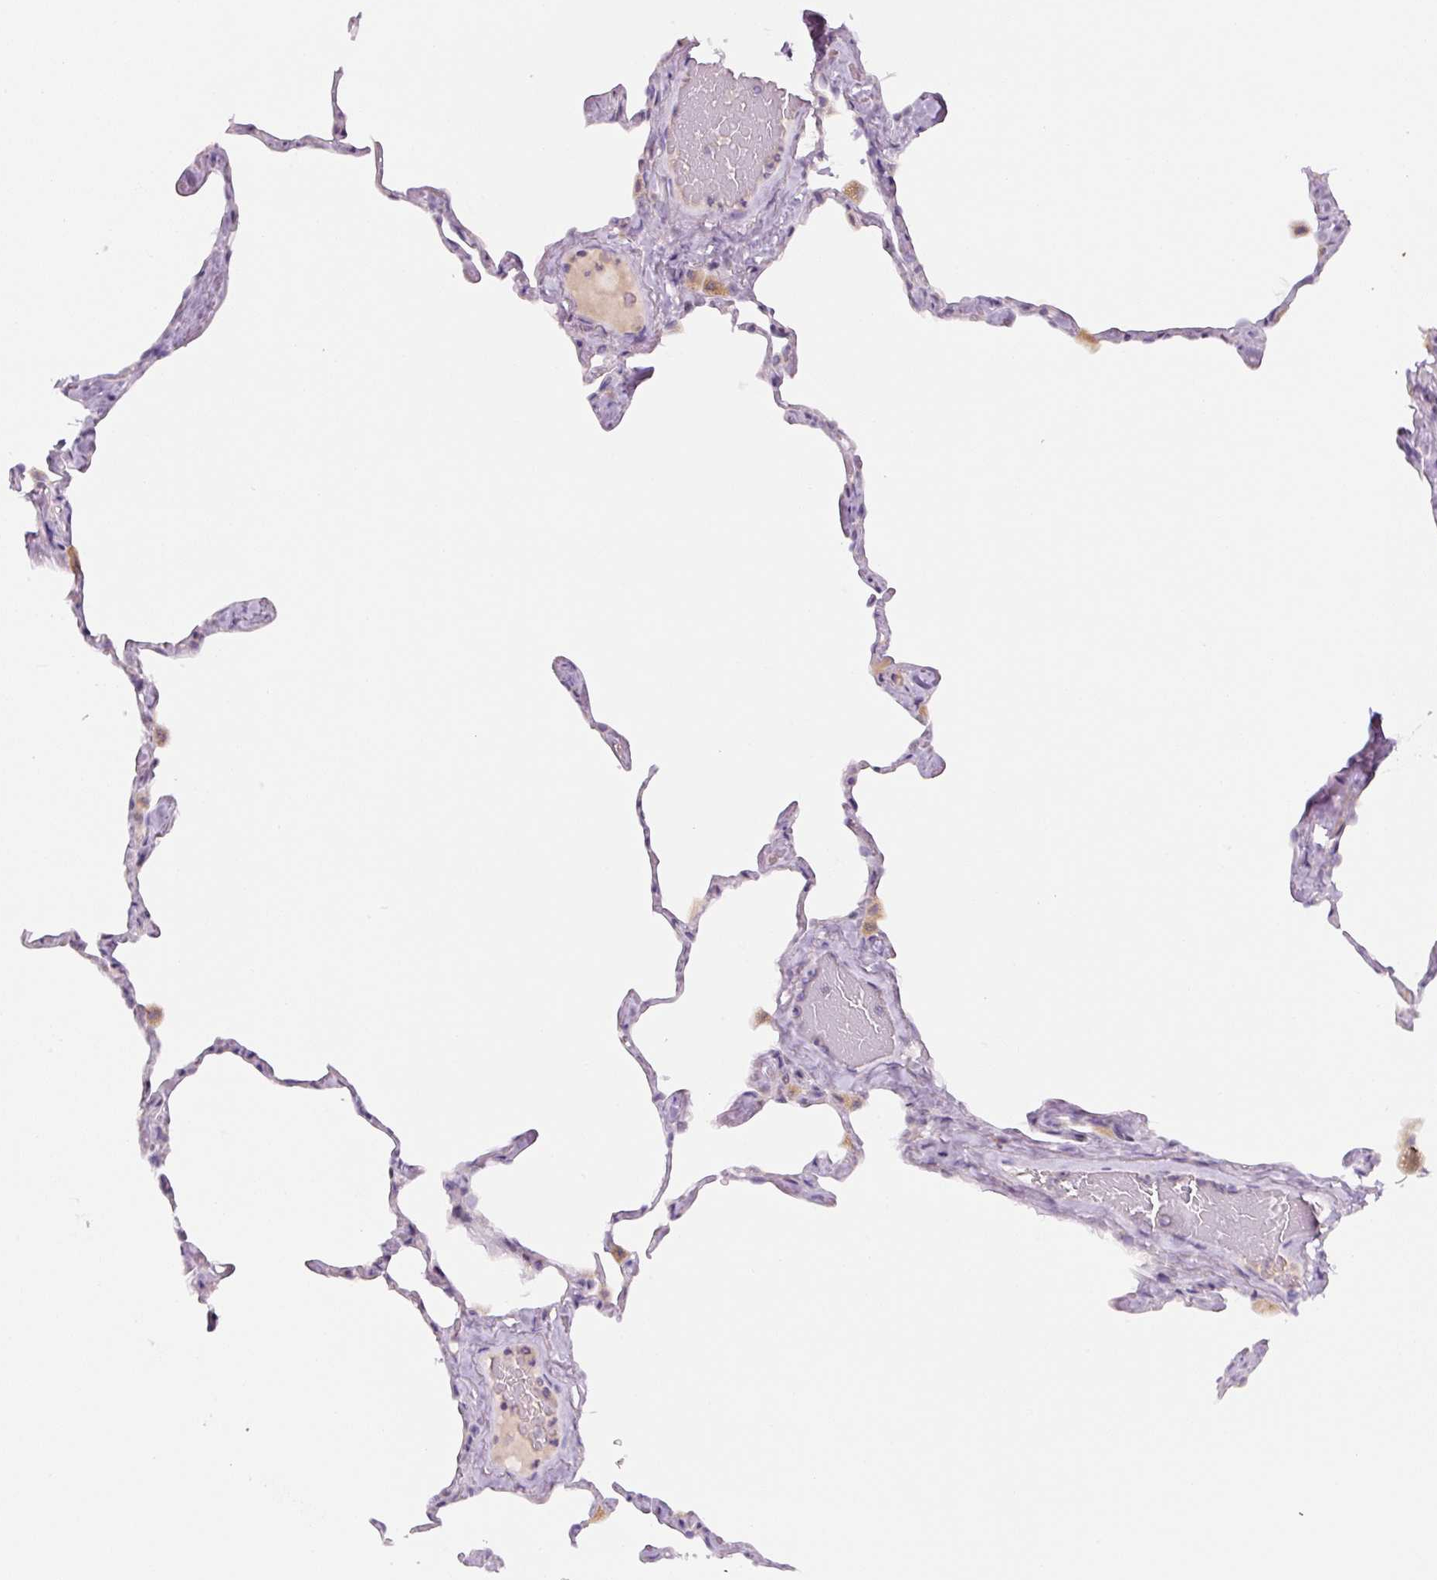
{"staining": {"intensity": "weak", "quantity": "<25%", "location": "cytoplasmic/membranous"}, "tissue": "lung", "cell_type": "Alveolar cells", "image_type": "normal", "snomed": [{"axis": "morphology", "description": "Normal tissue, NOS"}, {"axis": "topography", "description": "Lung"}], "caption": "IHC image of normal lung: lung stained with DAB (3,3'-diaminobenzidine) reveals no significant protein expression in alveolar cells. (DAB immunohistochemistry visualized using brightfield microscopy, high magnification).", "gene": "YIF1B", "patient": {"sex": "male", "age": 65}}